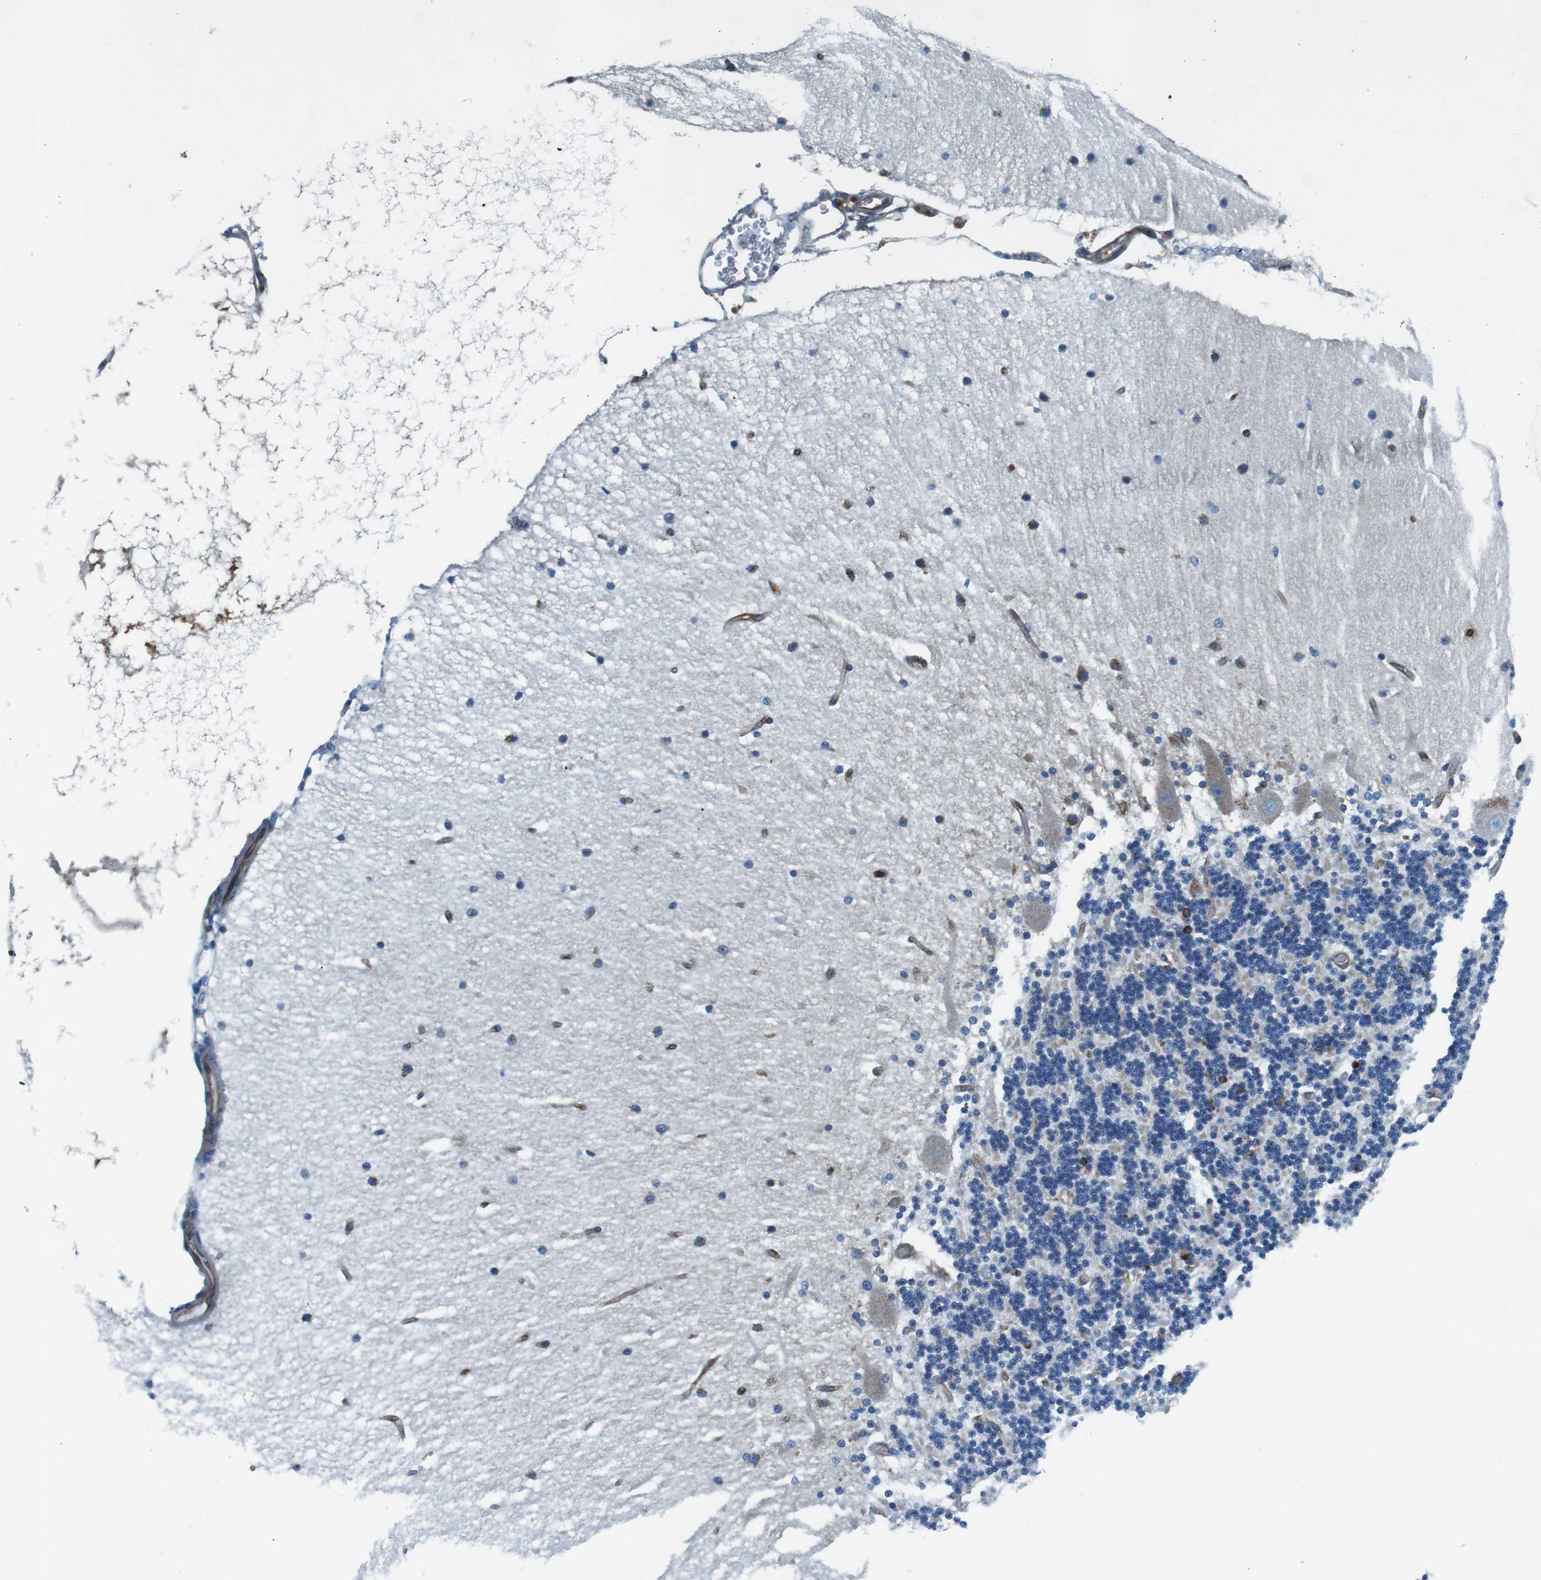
{"staining": {"intensity": "weak", "quantity": "<25%", "location": "cytoplasmic/membranous"}, "tissue": "cerebellum", "cell_type": "Cells in granular layer", "image_type": "normal", "snomed": [{"axis": "morphology", "description": "Normal tissue, NOS"}, {"axis": "topography", "description": "Cerebellum"}], "caption": "Immunohistochemical staining of normal cerebellum reveals no significant positivity in cells in granular layer. Brightfield microscopy of IHC stained with DAB (3,3'-diaminobenzidine) (brown) and hematoxylin (blue), captured at high magnification.", "gene": "EMP2", "patient": {"sex": "female", "age": 54}}